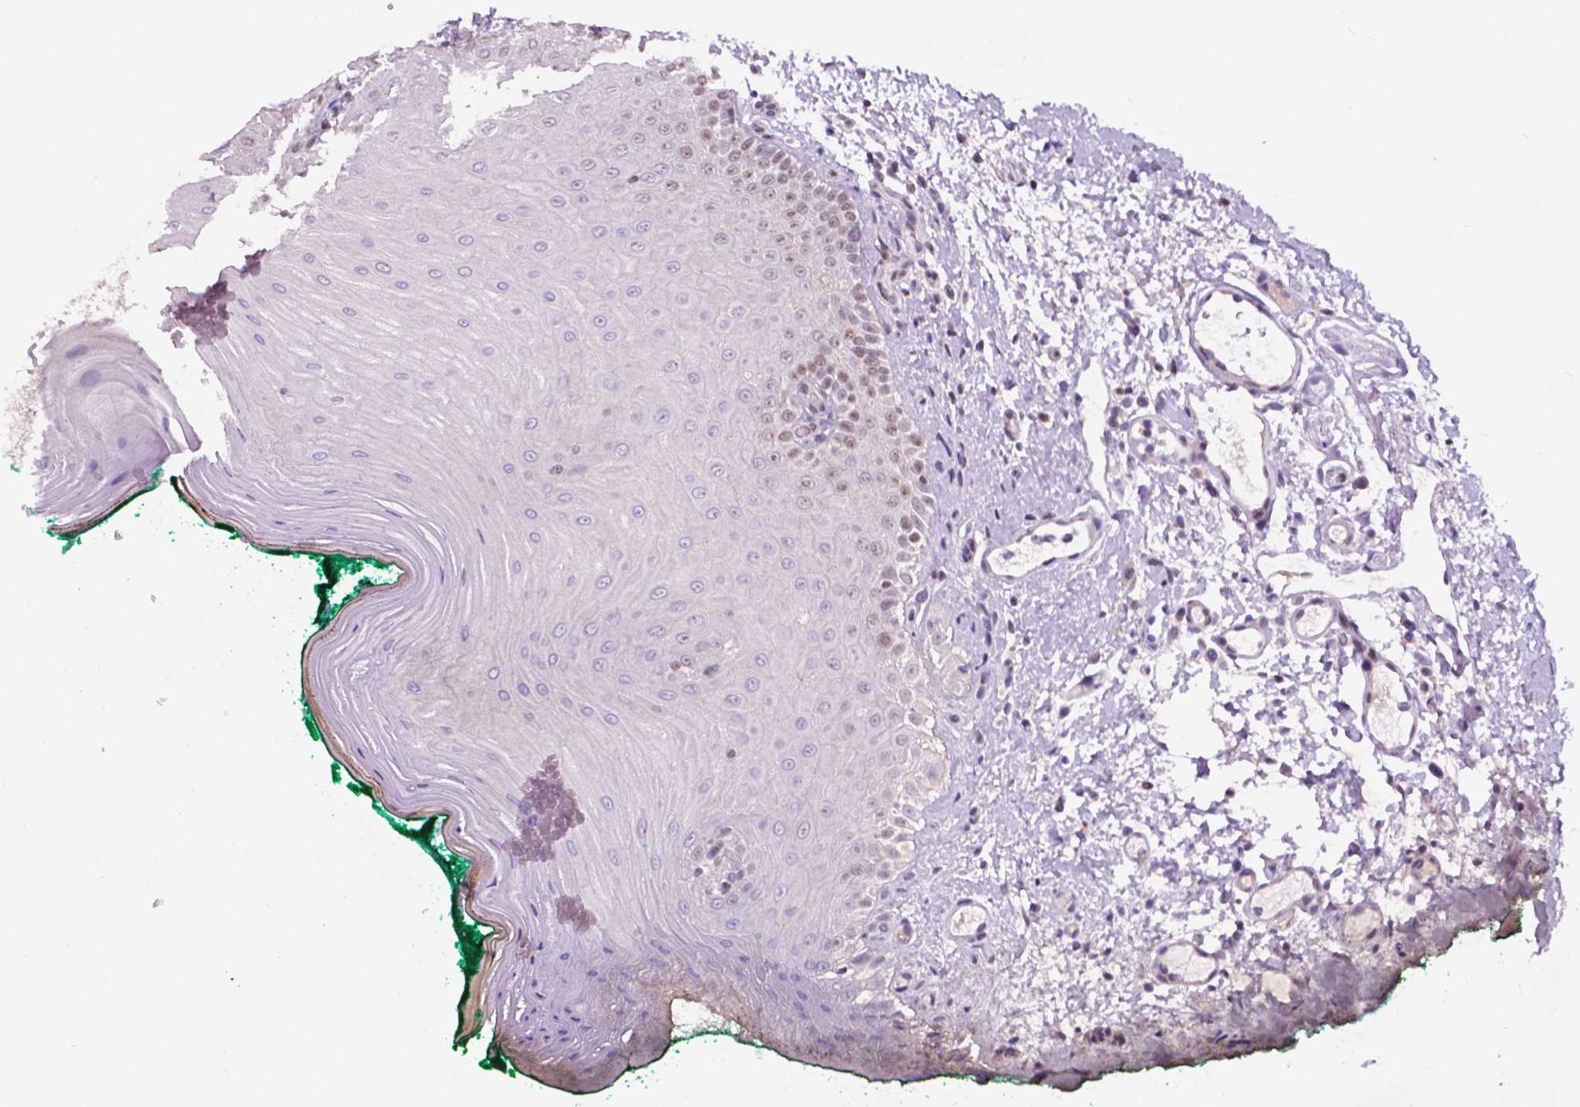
{"staining": {"intensity": "moderate", "quantity": "<25%", "location": "nuclear"}, "tissue": "oral mucosa", "cell_type": "Squamous epithelial cells", "image_type": "normal", "snomed": [{"axis": "morphology", "description": "Normal tissue, NOS"}, {"axis": "topography", "description": "Oral tissue"}], "caption": "This image shows immunohistochemistry staining of unremarkable human oral mucosa, with low moderate nuclear staining in approximately <25% of squamous epithelial cells.", "gene": "FAM50B", "patient": {"sex": "female", "age": 83}}